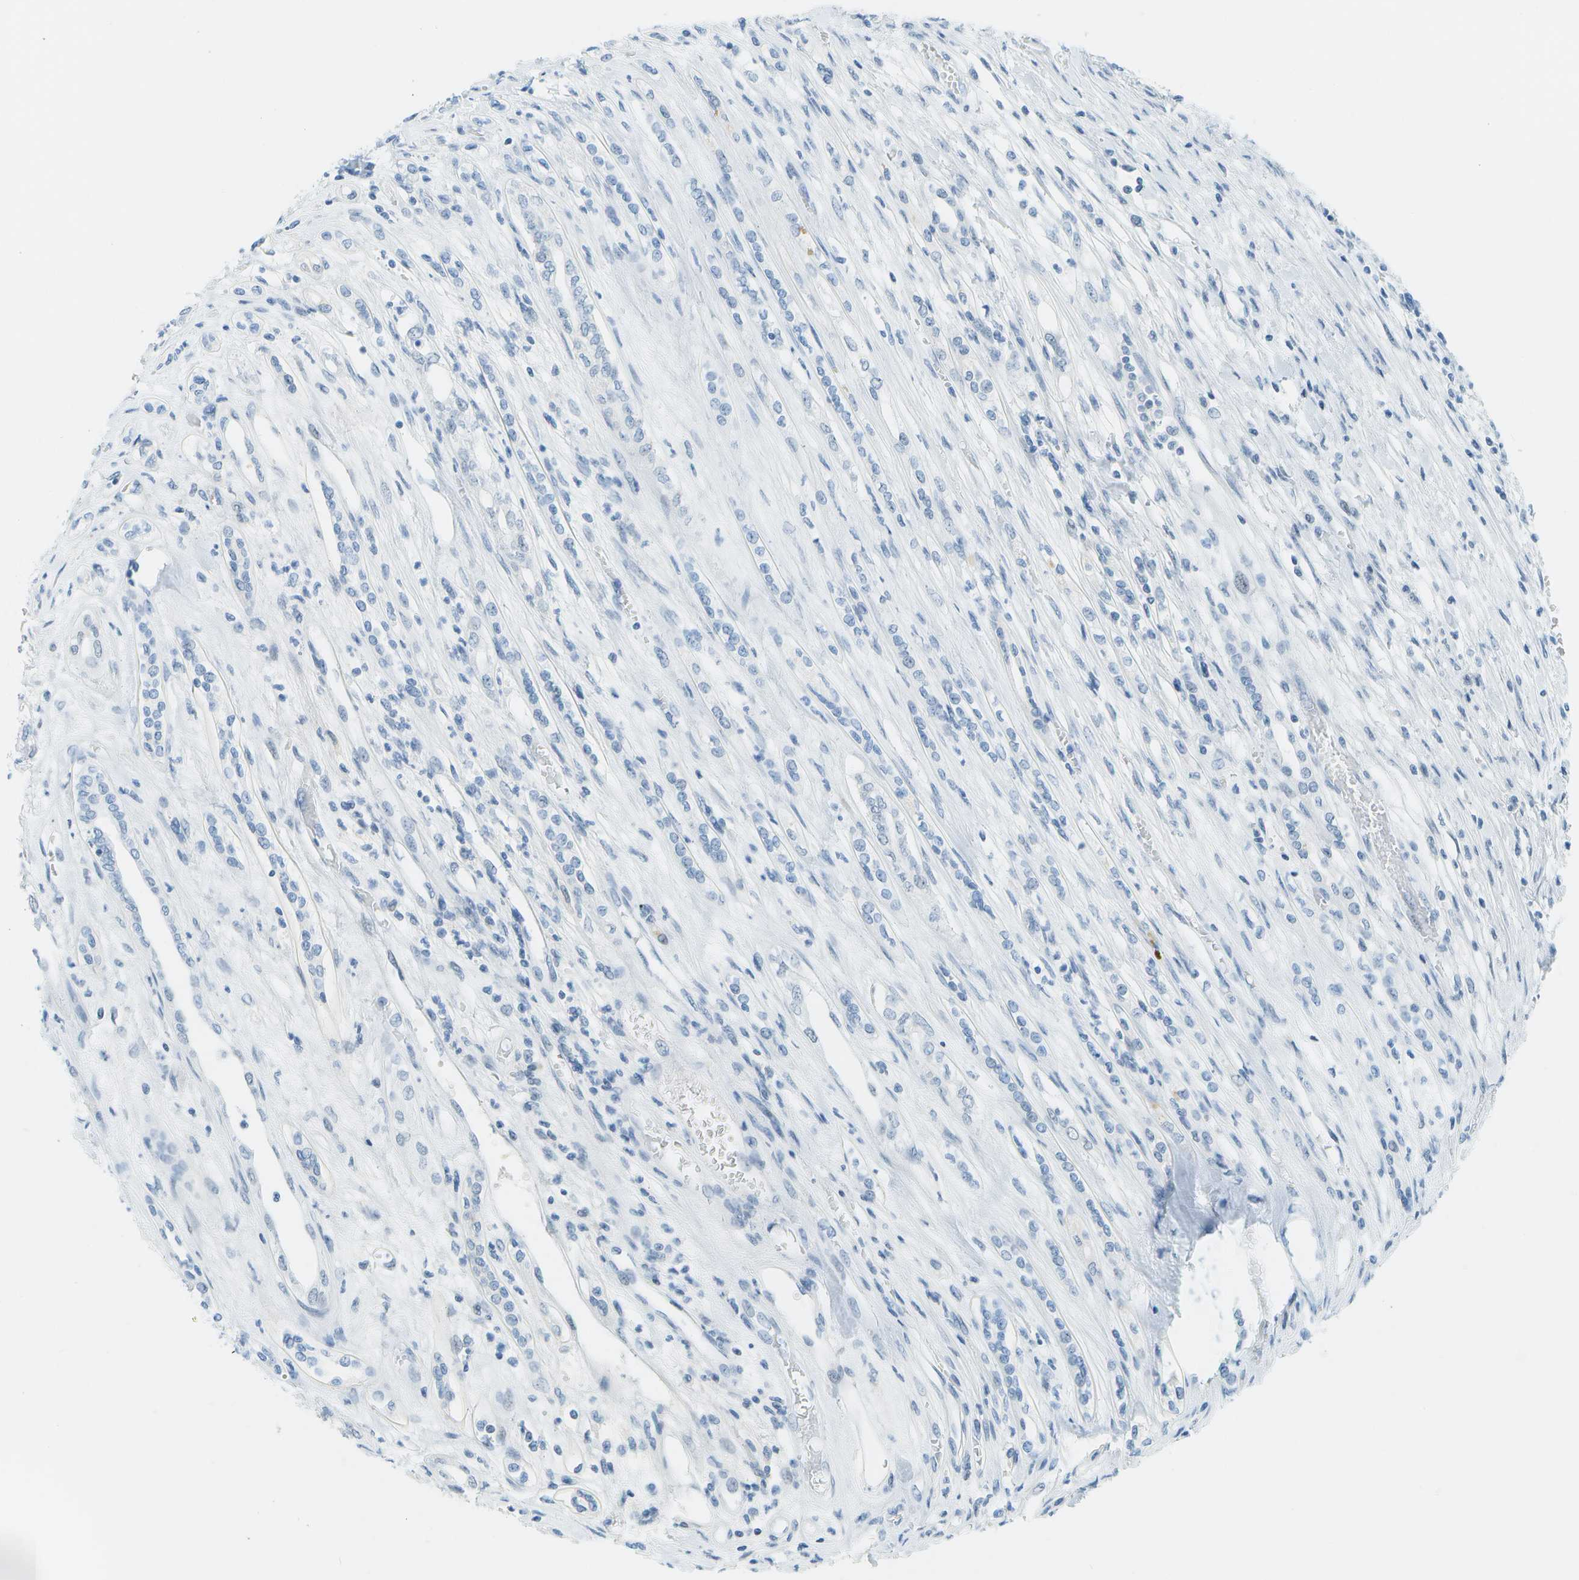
{"staining": {"intensity": "negative", "quantity": "none", "location": "none"}, "tissue": "renal cancer", "cell_type": "Tumor cells", "image_type": "cancer", "snomed": [{"axis": "morphology", "description": "Adenocarcinoma, NOS"}, {"axis": "topography", "description": "Kidney"}], "caption": "DAB immunohistochemical staining of human adenocarcinoma (renal) displays no significant positivity in tumor cells.", "gene": "NEK11", "patient": {"sex": "female", "age": 54}}